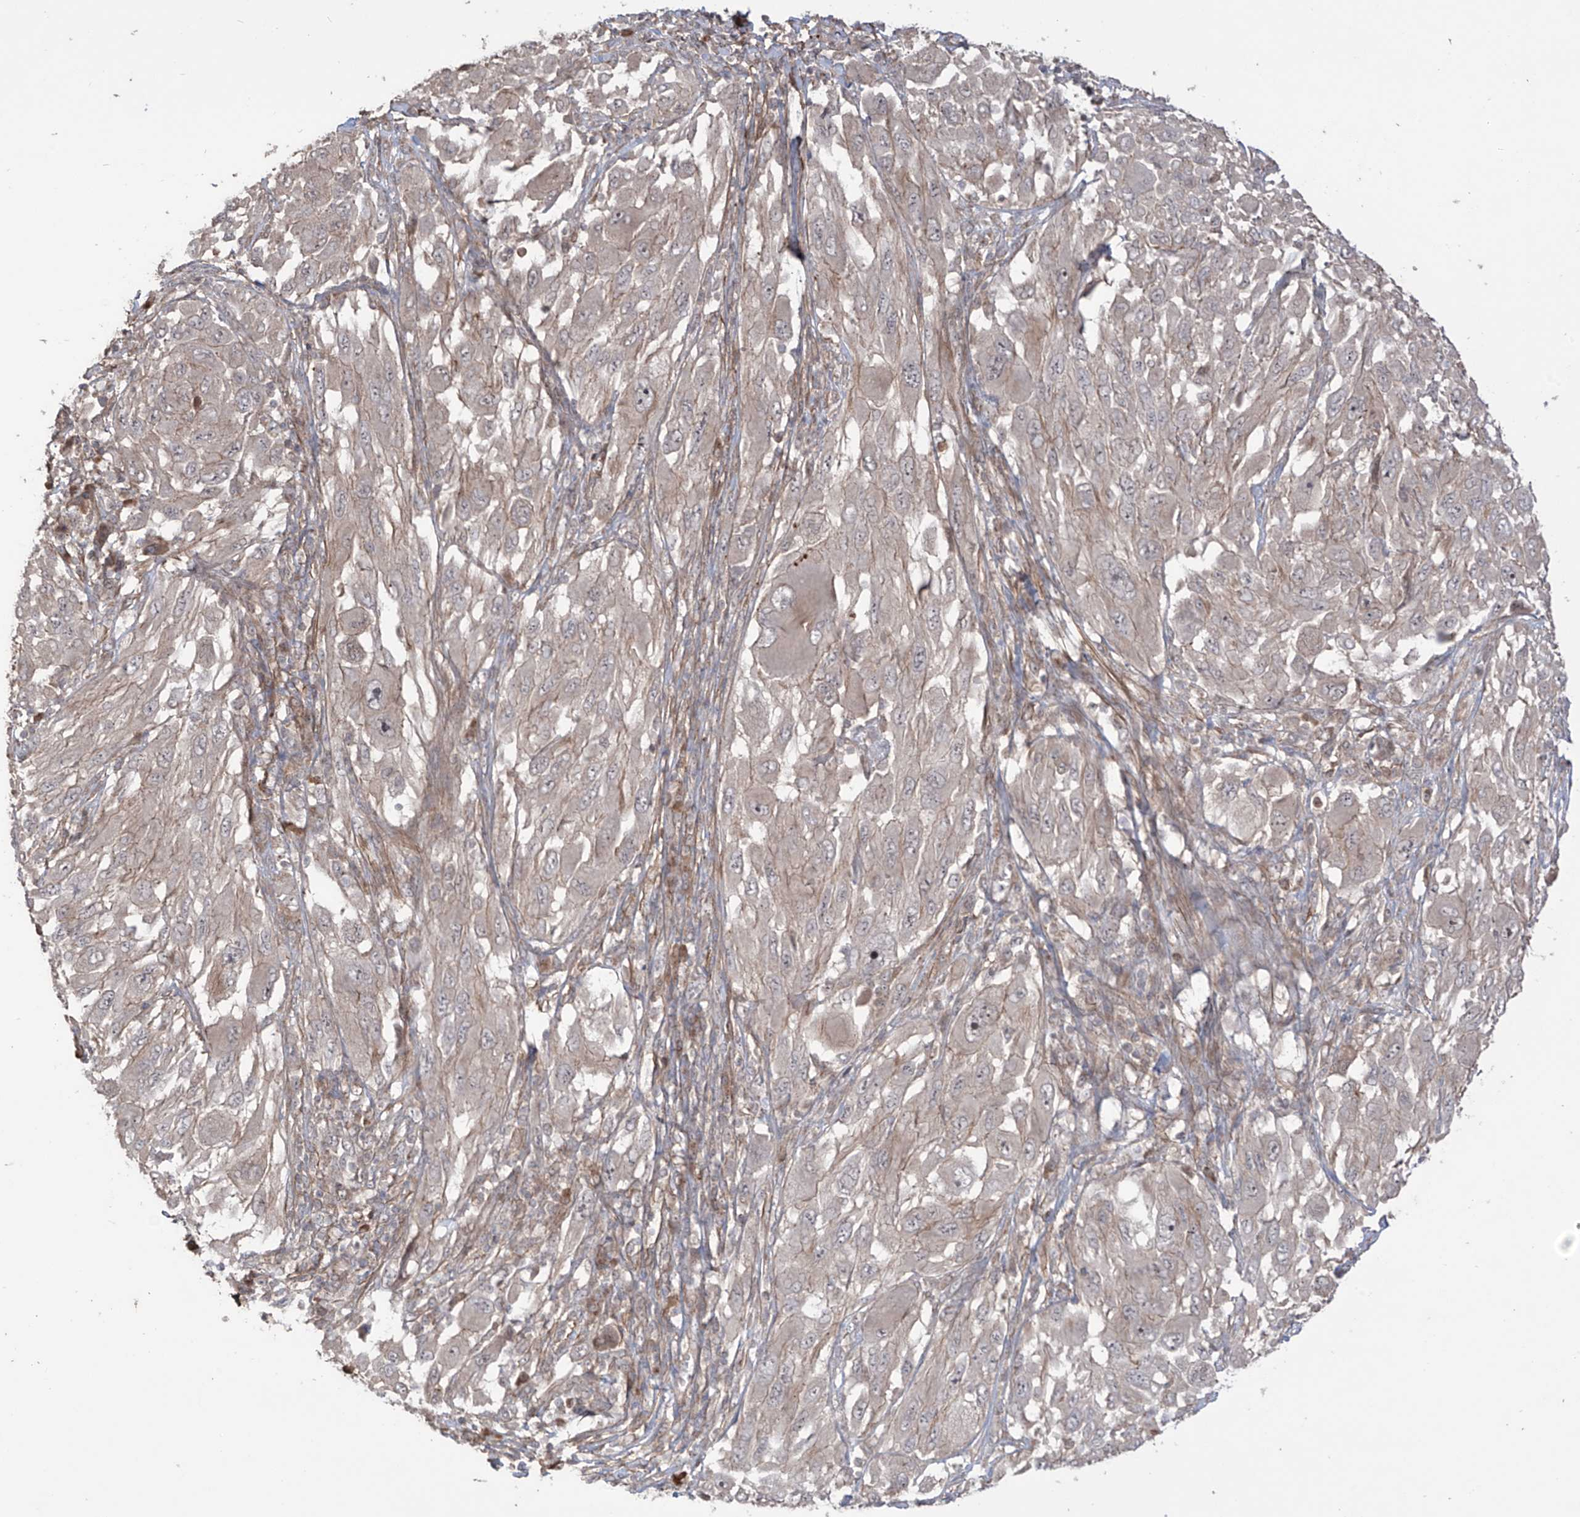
{"staining": {"intensity": "negative", "quantity": "none", "location": "none"}, "tissue": "melanoma", "cell_type": "Tumor cells", "image_type": "cancer", "snomed": [{"axis": "morphology", "description": "Malignant melanoma, NOS"}, {"axis": "topography", "description": "Skin"}], "caption": "IHC photomicrograph of neoplastic tissue: melanoma stained with DAB (3,3'-diaminobenzidine) shows no significant protein positivity in tumor cells. (Brightfield microscopy of DAB (3,3'-diaminobenzidine) immunohistochemistry at high magnification).", "gene": "LRRC74A", "patient": {"sex": "female", "age": 91}}